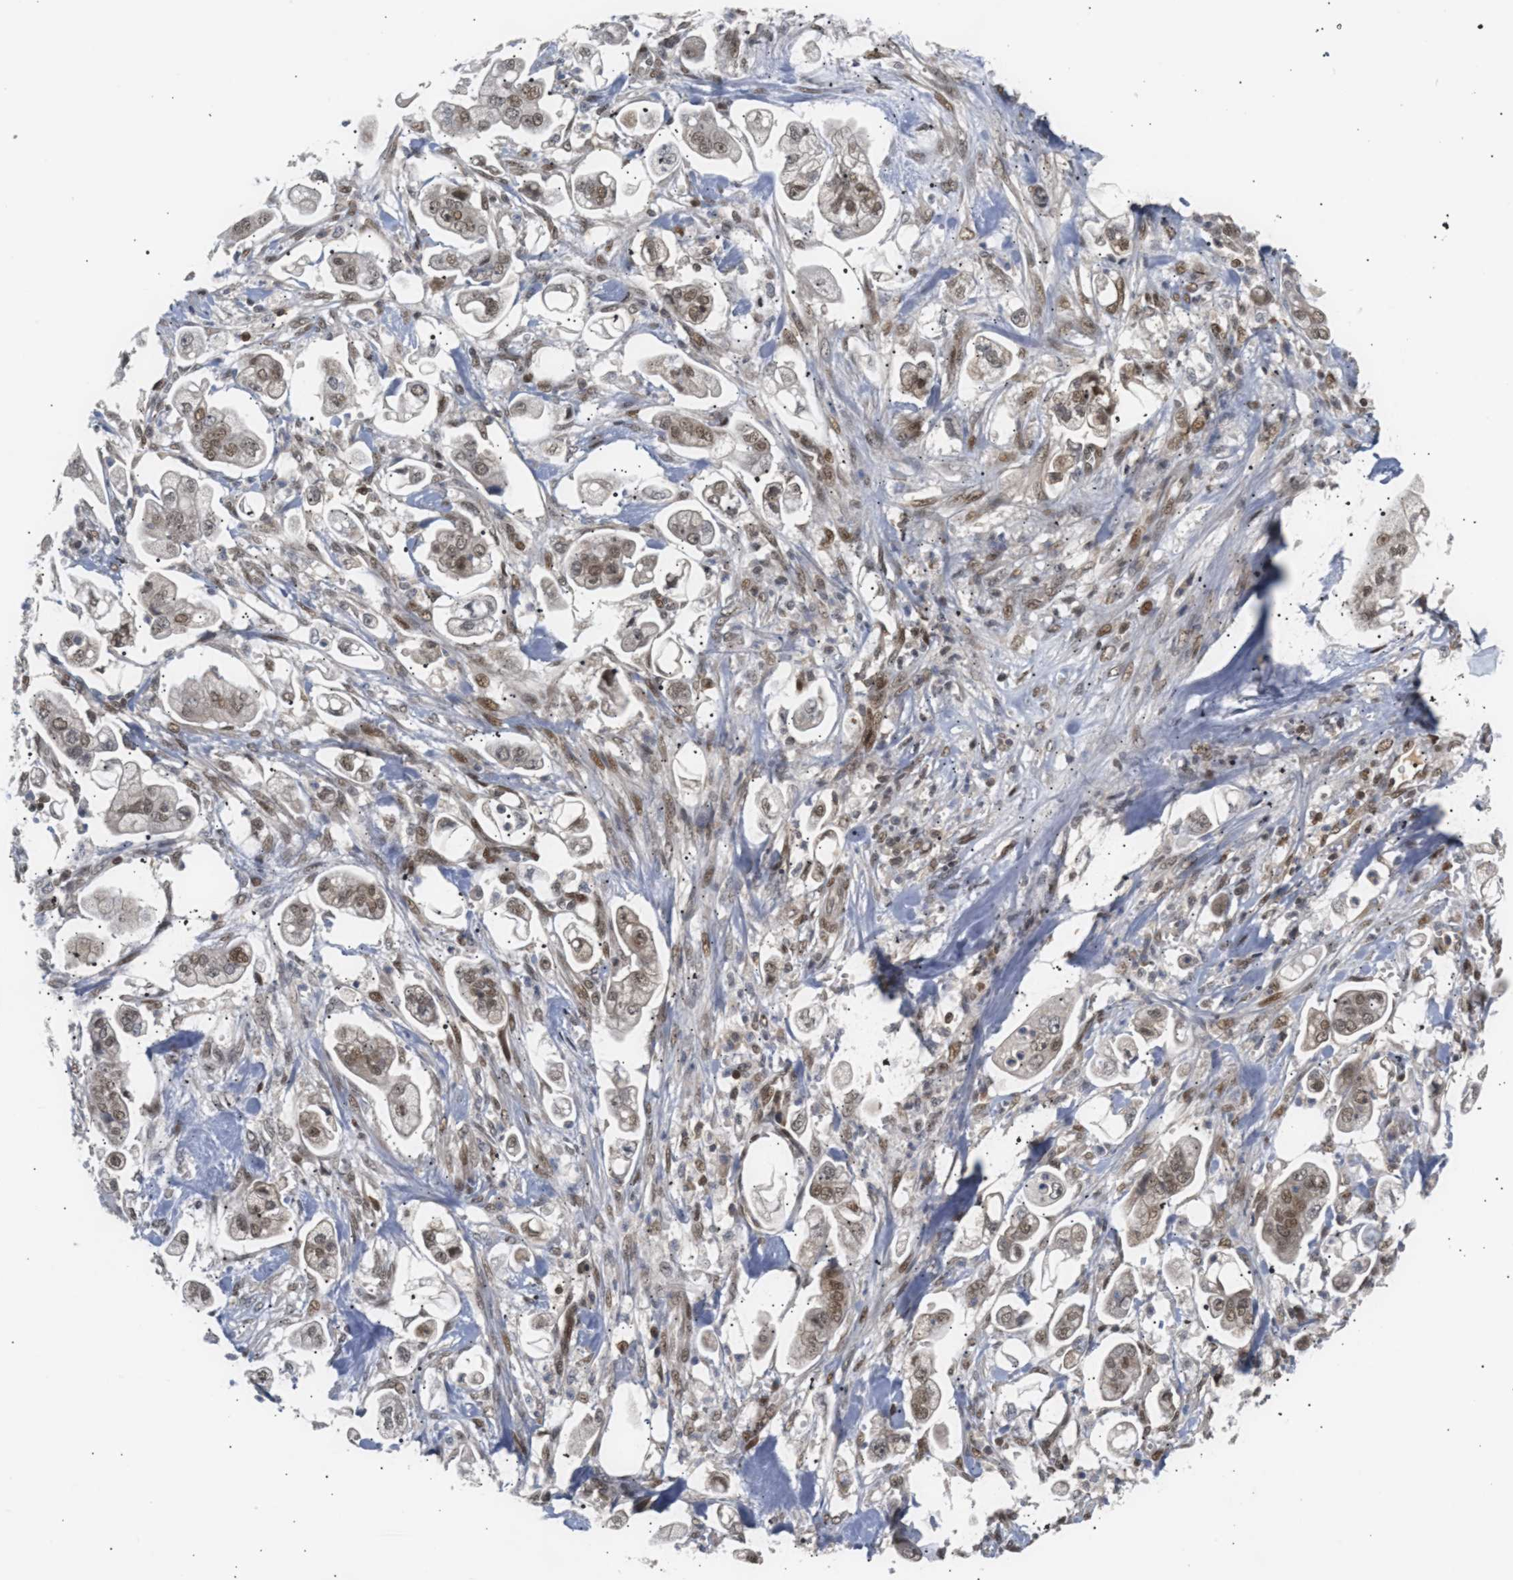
{"staining": {"intensity": "weak", "quantity": ">75%", "location": "nuclear"}, "tissue": "stomach cancer", "cell_type": "Tumor cells", "image_type": "cancer", "snomed": [{"axis": "morphology", "description": "Adenocarcinoma, NOS"}, {"axis": "topography", "description": "Stomach"}], "caption": "Human stomach cancer stained with a brown dye exhibits weak nuclear positive positivity in about >75% of tumor cells.", "gene": "SSBP2", "patient": {"sex": "male", "age": 62}}